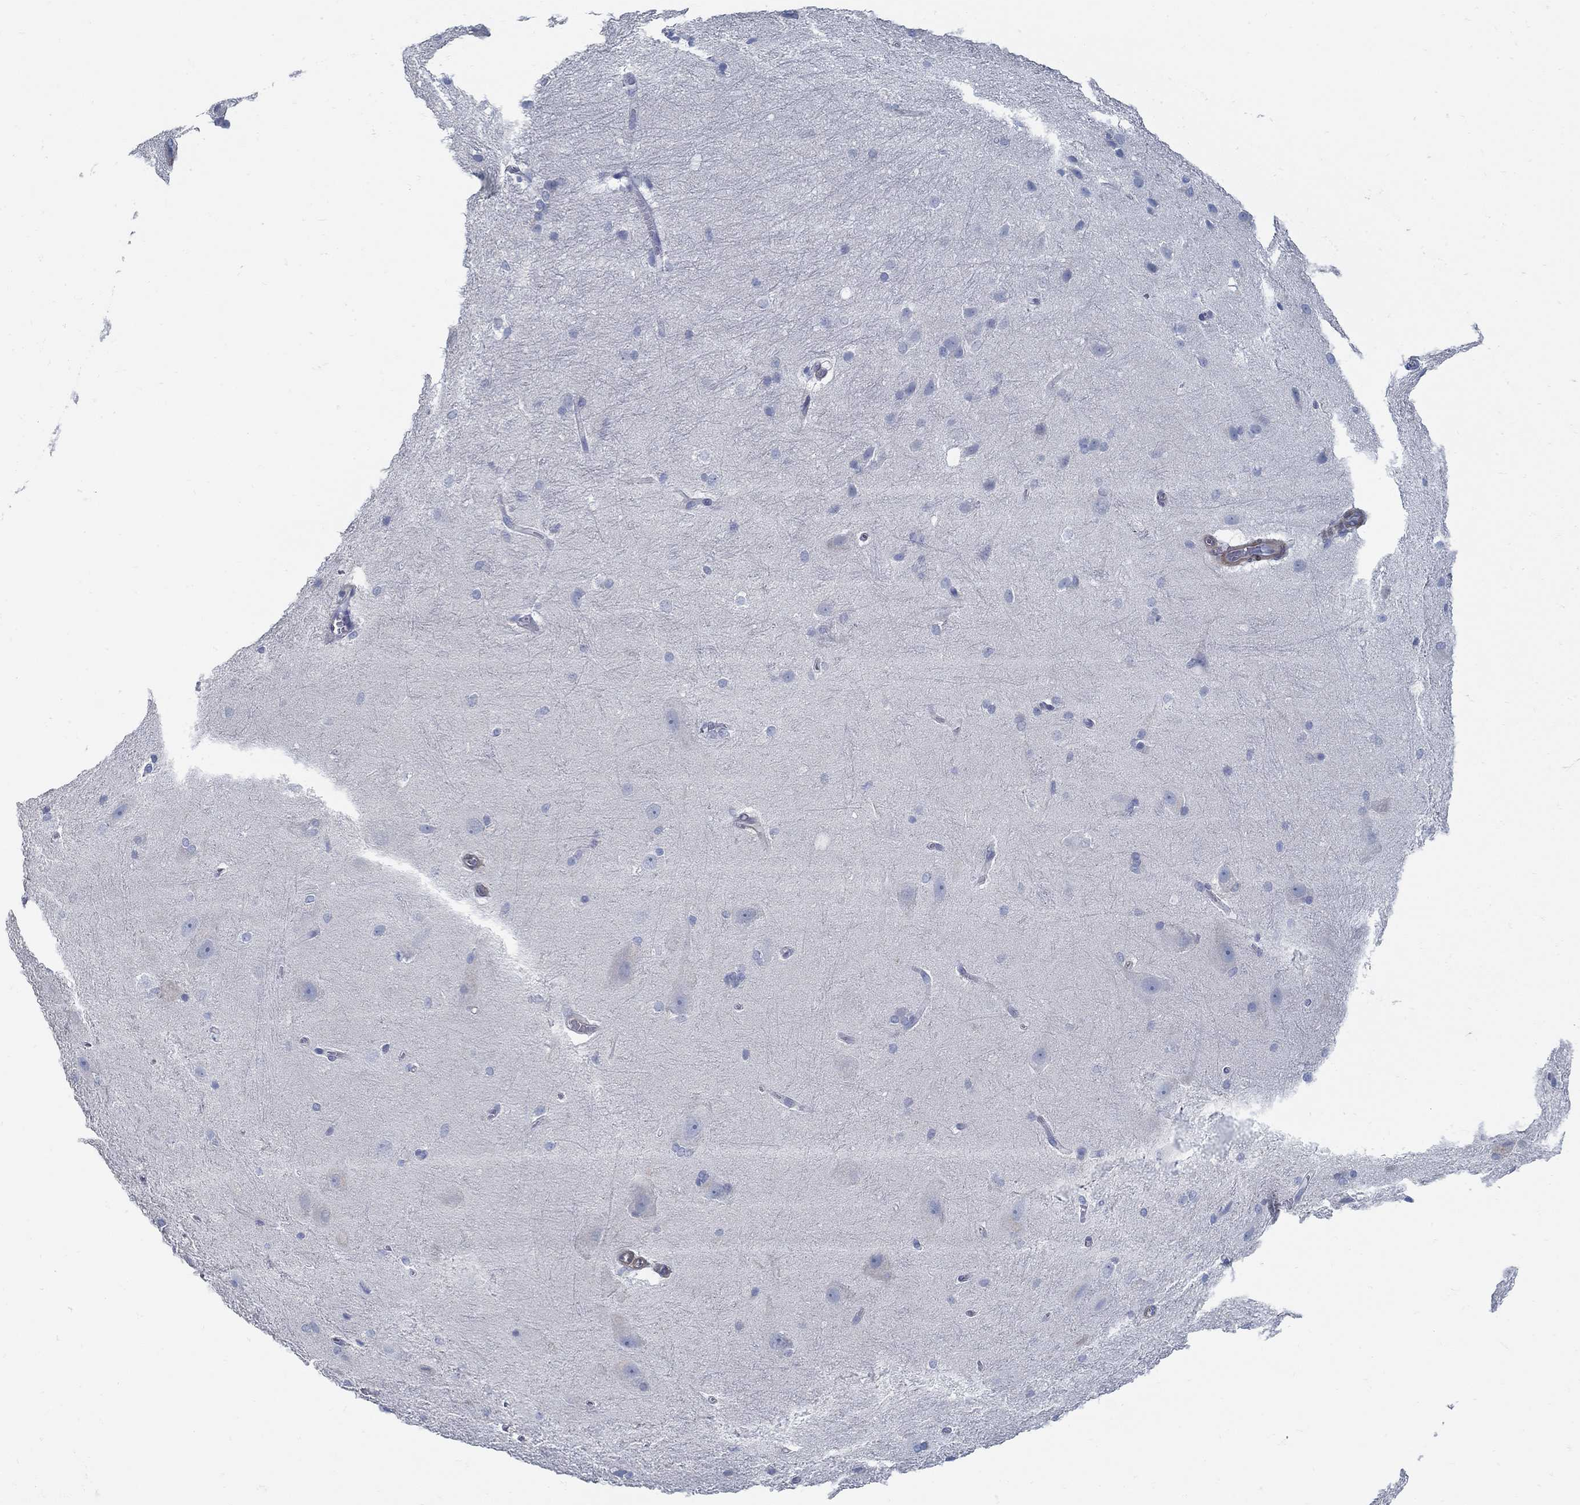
{"staining": {"intensity": "negative", "quantity": "none", "location": "none"}, "tissue": "hippocampus", "cell_type": "Glial cells", "image_type": "normal", "snomed": [{"axis": "morphology", "description": "Normal tissue, NOS"}, {"axis": "topography", "description": "Cerebral cortex"}, {"axis": "topography", "description": "Hippocampus"}], "caption": "Immunohistochemical staining of normal hippocampus demonstrates no significant expression in glial cells. (Stains: DAB immunohistochemistry with hematoxylin counter stain, Microscopy: brightfield microscopy at high magnification).", "gene": "C15orf39", "patient": {"sex": "female", "age": 19}}